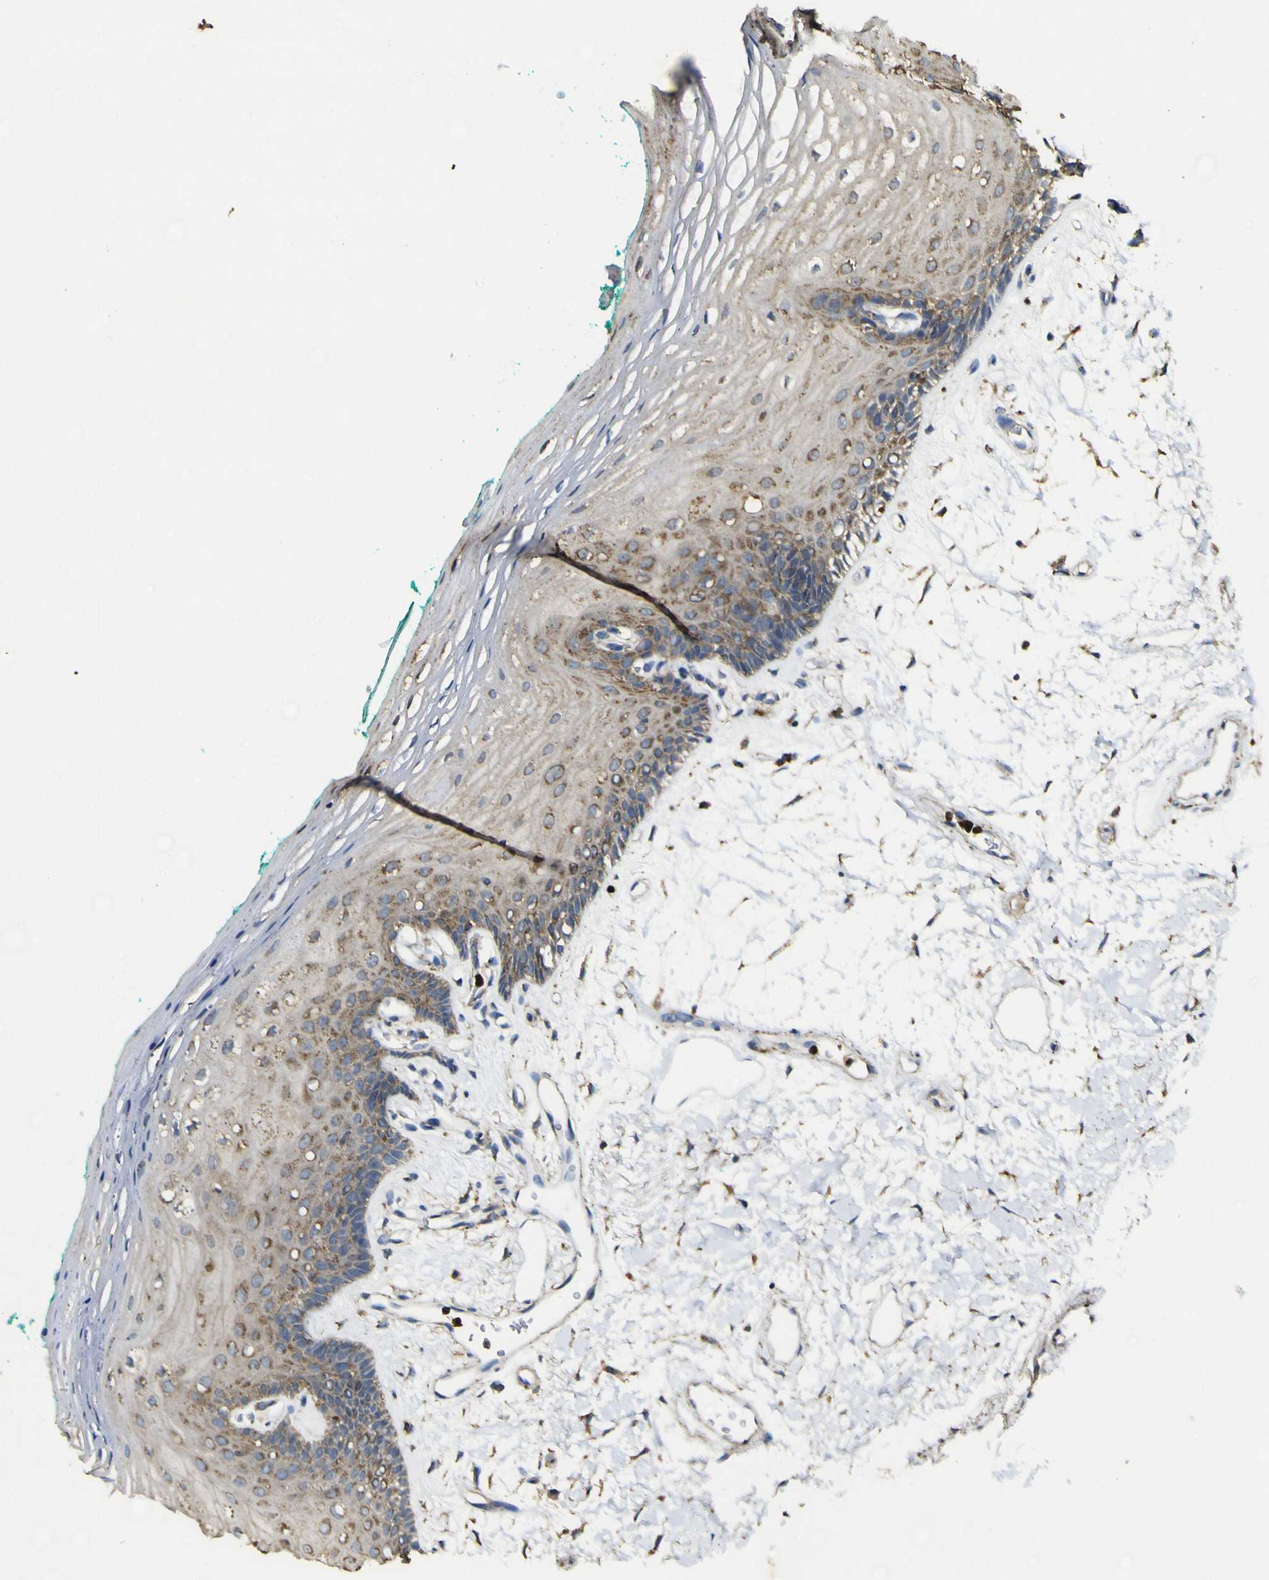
{"staining": {"intensity": "weak", "quantity": ">75%", "location": "cytoplasmic/membranous"}, "tissue": "oral mucosa", "cell_type": "Squamous epithelial cells", "image_type": "normal", "snomed": [{"axis": "morphology", "description": "Normal tissue, NOS"}, {"axis": "topography", "description": "Skeletal muscle"}, {"axis": "topography", "description": "Oral tissue"}, {"axis": "topography", "description": "Peripheral nerve tissue"}], "caption": "Oral mucosa stained with DAB (3,3'-diaminobenzidine) IHC reveals low levels of weak cytoplasmic/membranous positivity in about >75% of squamous epithelial cells.", "gene": "ACSL3", "patient": {"sex": "female", "age": 84}}